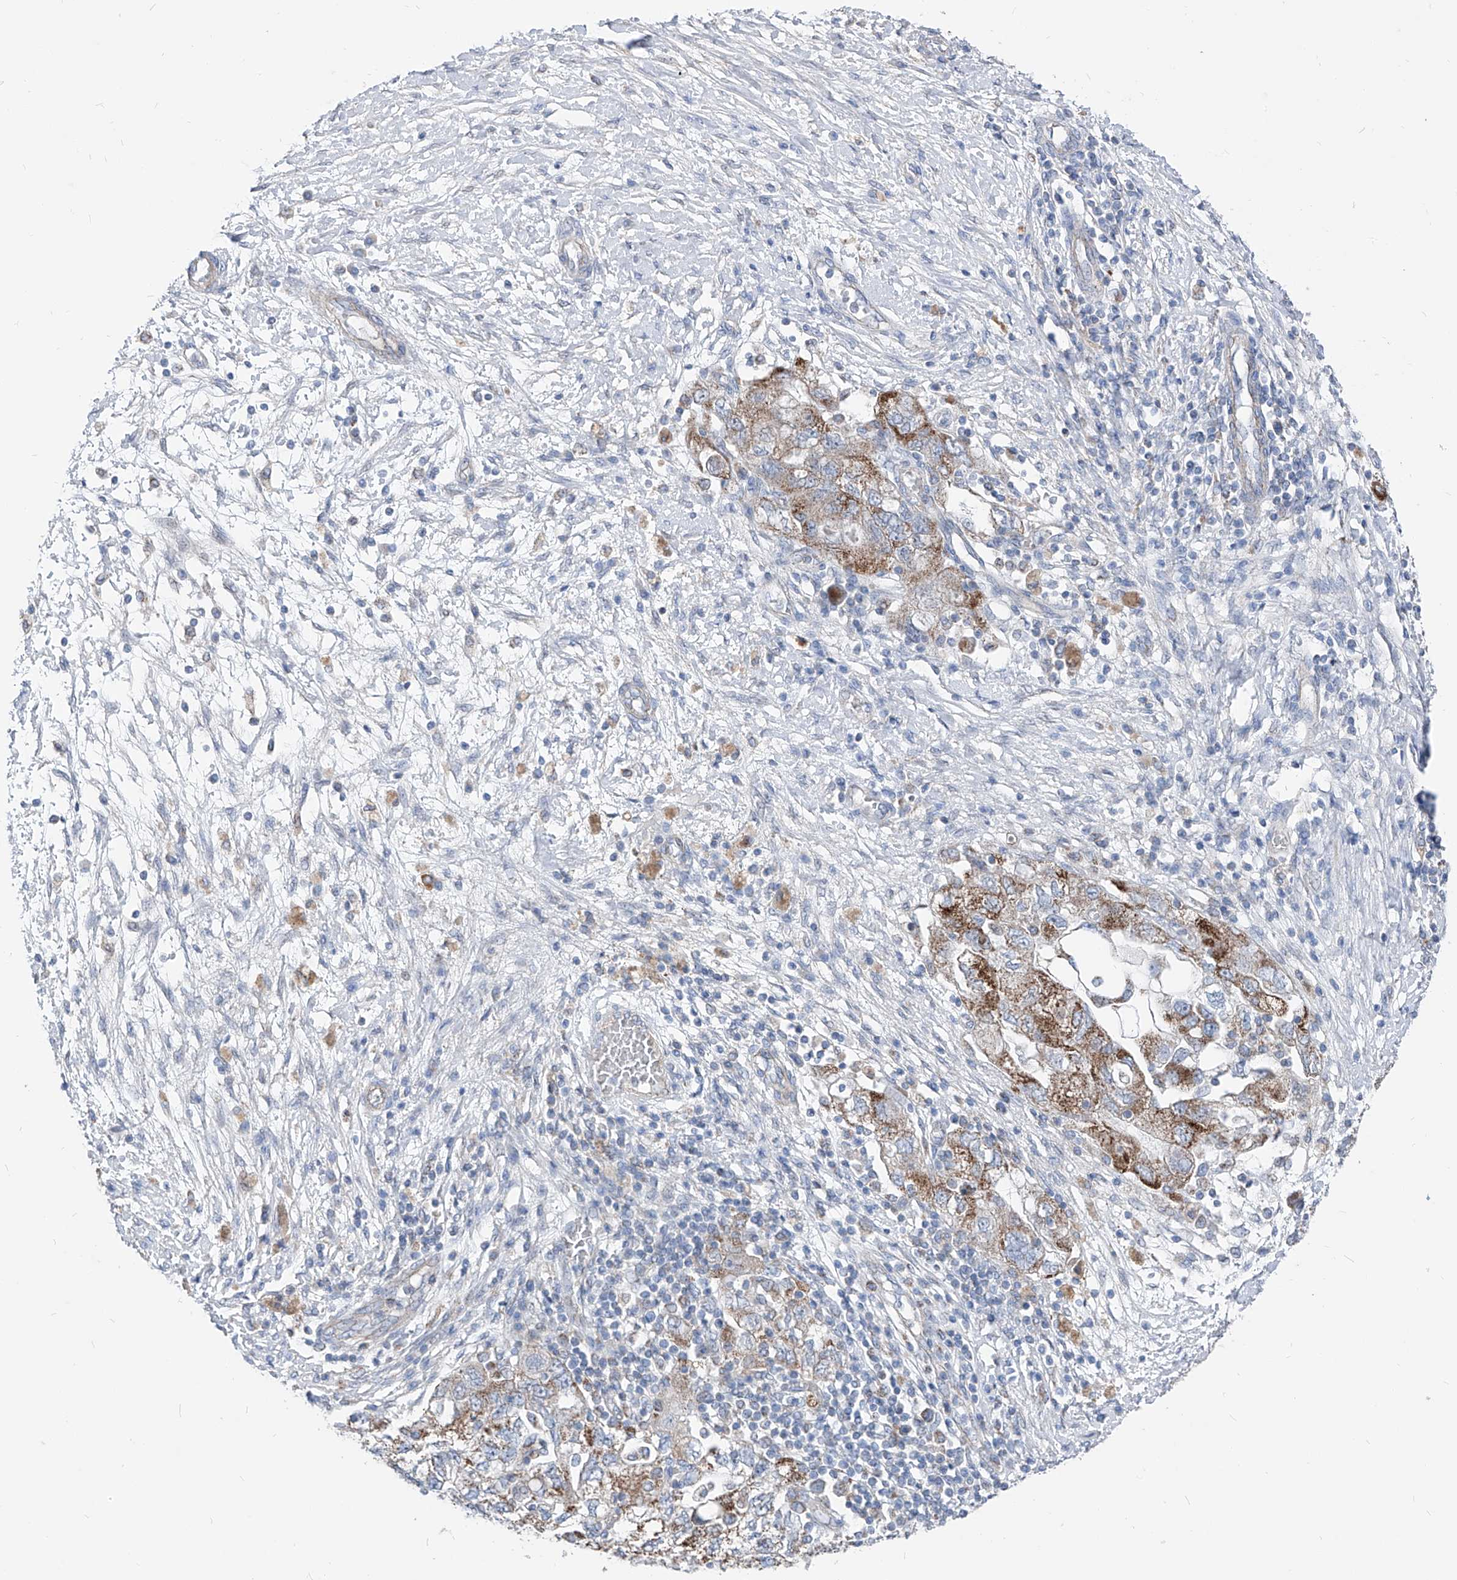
{"staining": {"intensity": "moderate", "quantity": "25%-75%", "location": "cytoplasmic/membranous"}, "tissue": "ovarian cancer", "cell_type": "Tumor cells", "image_type": "cancer", "snomed": [{"axis": "morphology", "description": "Carcinoma, NOS"}, {"axis": "morphology", "description": "Cystadenocarcinoma, serous, NOS"}, {"axis": "topography", "description": "Ovary"}], "caption": "Protein expression analysis of human ovarian cancer reveals moderate cytoplasmic/membranous expression in about 25%-75% of tumor cells. Immunohistochemistry stains the protein of interest in brown and the nuclei are stained blue.", "gene": "AGPS", "patient": {"sex": "female", "age": 69}}